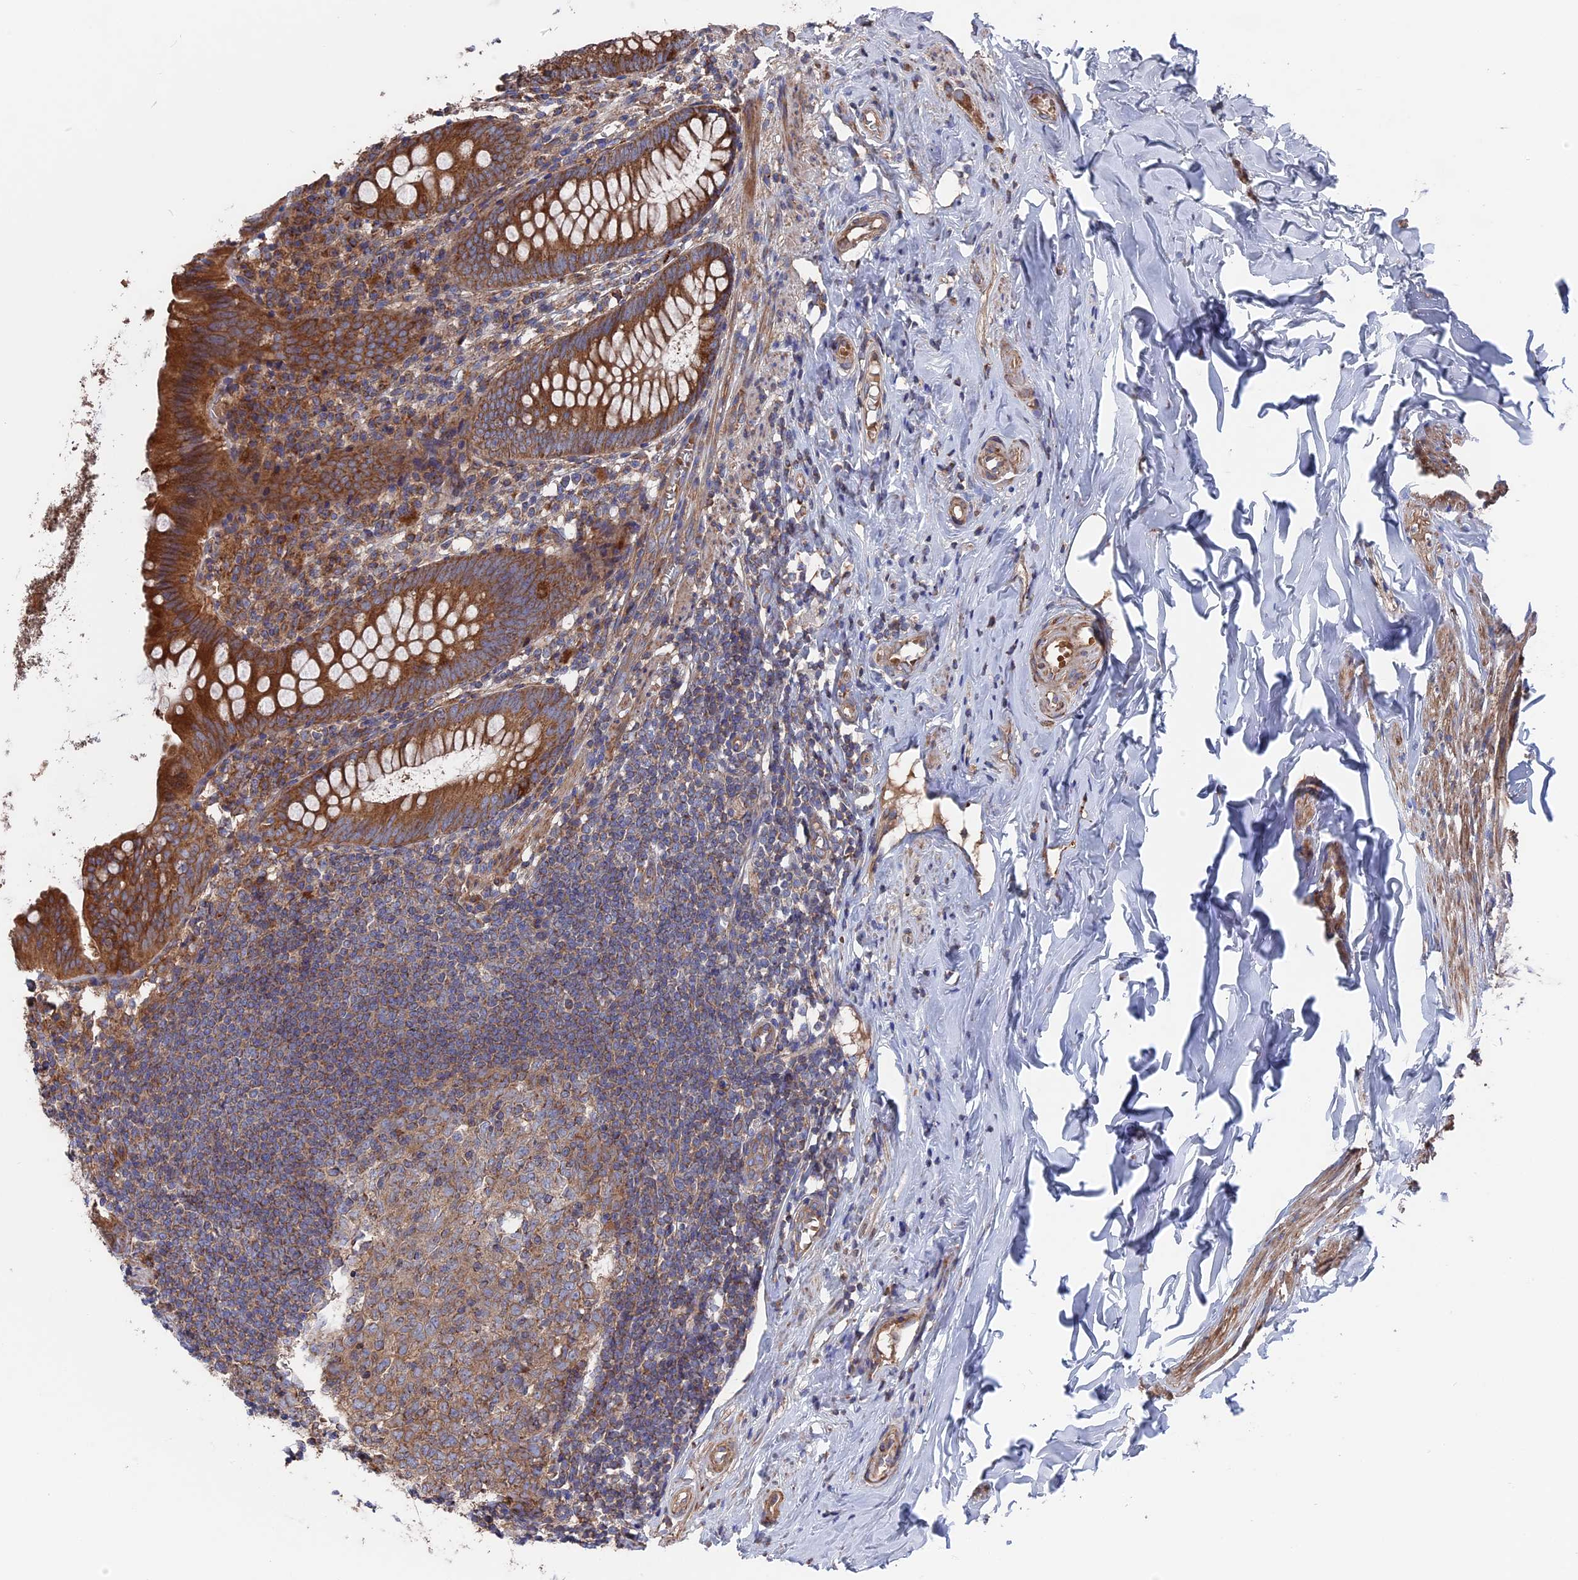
{"staining": {"intensity": "strong", "quantity": ">75%", "location": "cytoplasmic/membranous"}, "tissue": "appendix", "cell_type": "Glandular cells", "image_type": "normal", "snomed": [{"axis": "morphology", "description": "Normal tissue, NOS"}, {"axis": "topography", "description": "Appendix"}], "caption": "DAB (3,3'-diaminobenzidine) immunohistochemical staining of unremarkable appendix exhibits strong cytoplasmic/membranous protein staining in about >75% of glandular cells.", "gene": "TELO2", "patient": {"sex": "female", "age": 51}}